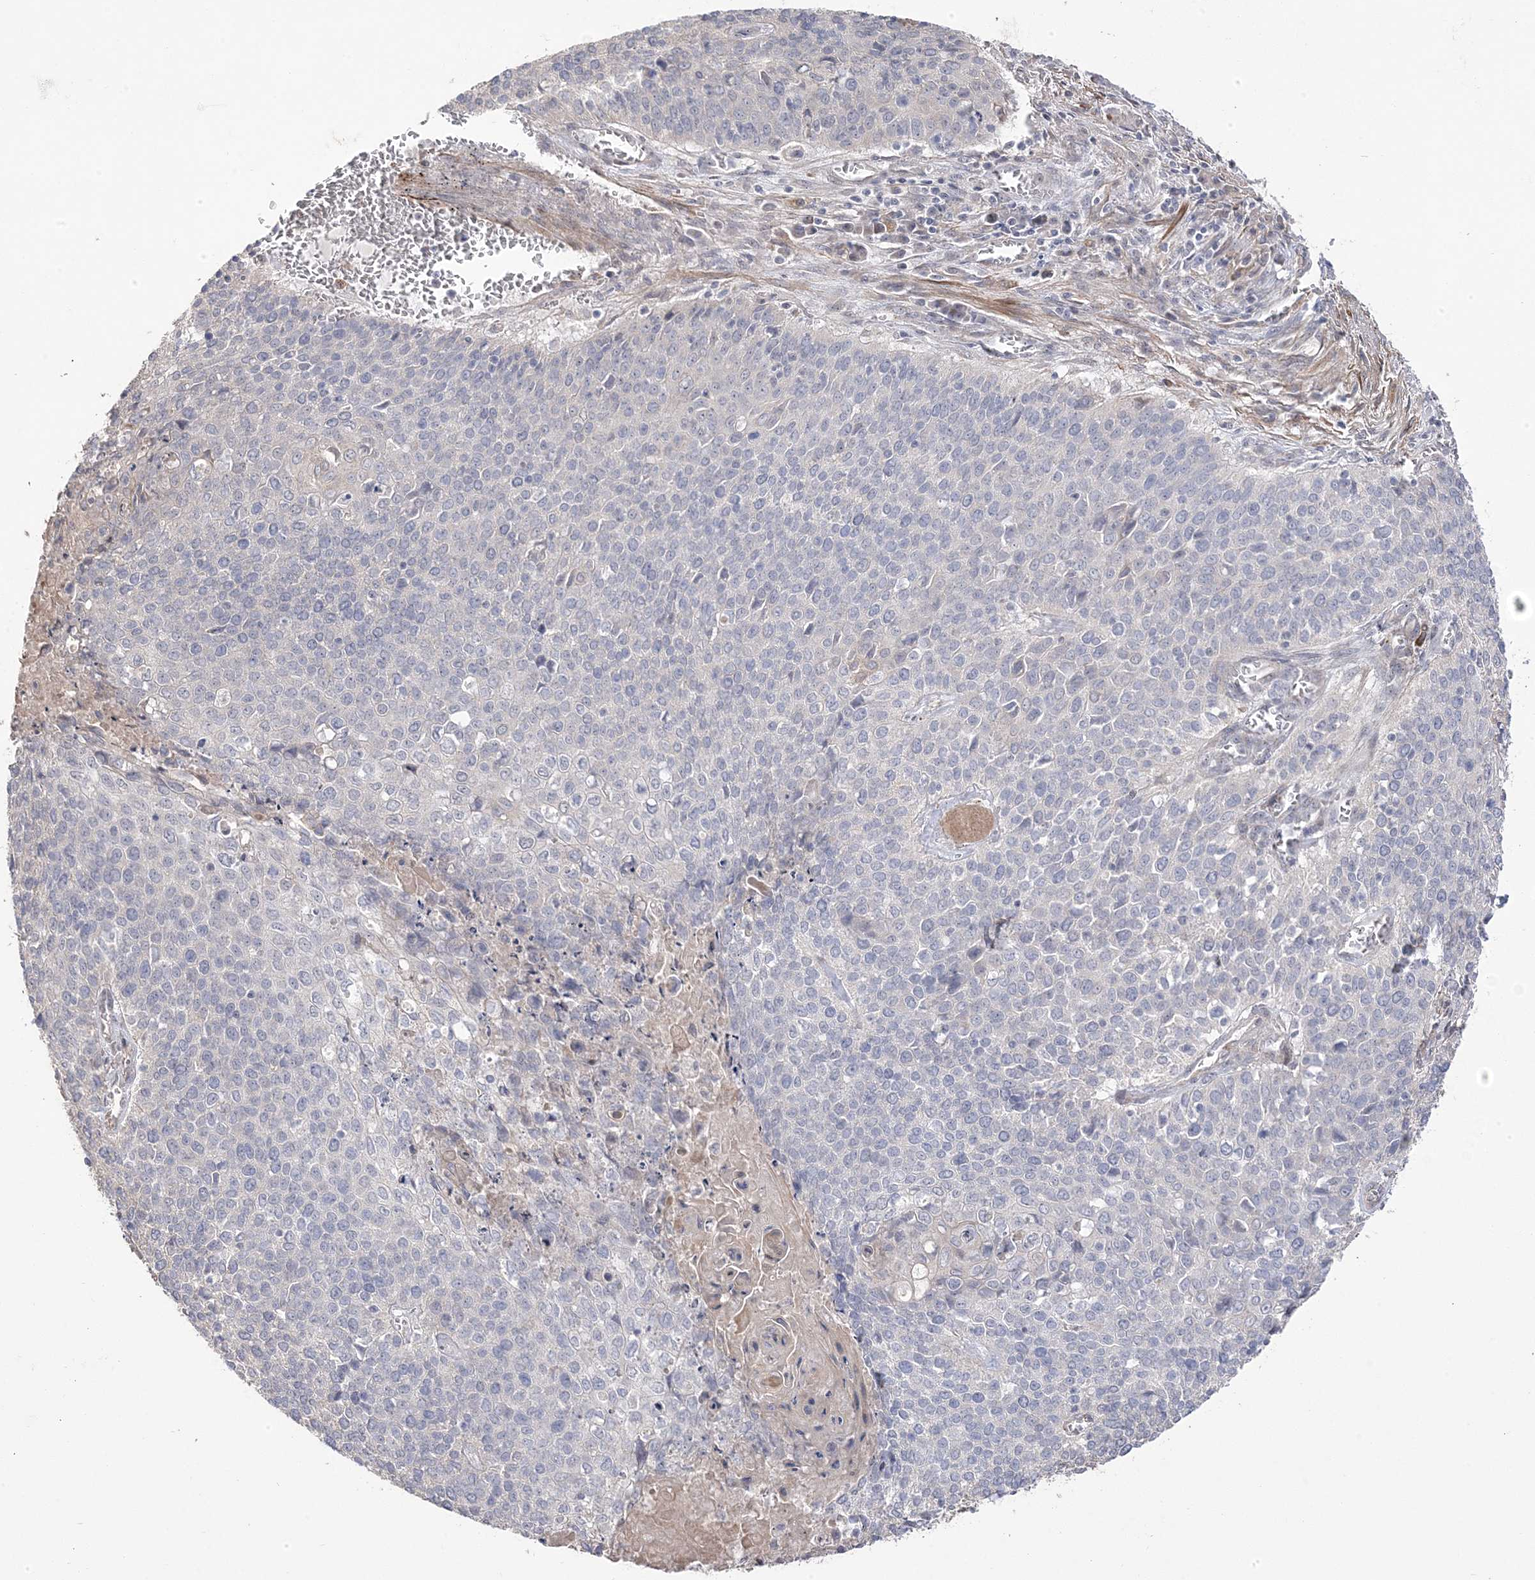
{"staining": {"intensity": "negative", "quantity": "none", "location": "none"}, "tissue": "cervical cancer", "cell_type": "Tumor cells", "image_type": "cancer", "snomed": [{"axis": "morphology", "description": "Squamous cell carcinoma, NOS"}, {"axis": "topography", "description": "Cervix"}], "caption": "A high-resolution image shows immunohistochemistry (IHC) staining of squamous cell carcinoma (cervical), which exhibits no significant staining in tumor cells.", "gene": "GTPBP6", "patient": {"sex": "female", "age": 39}}